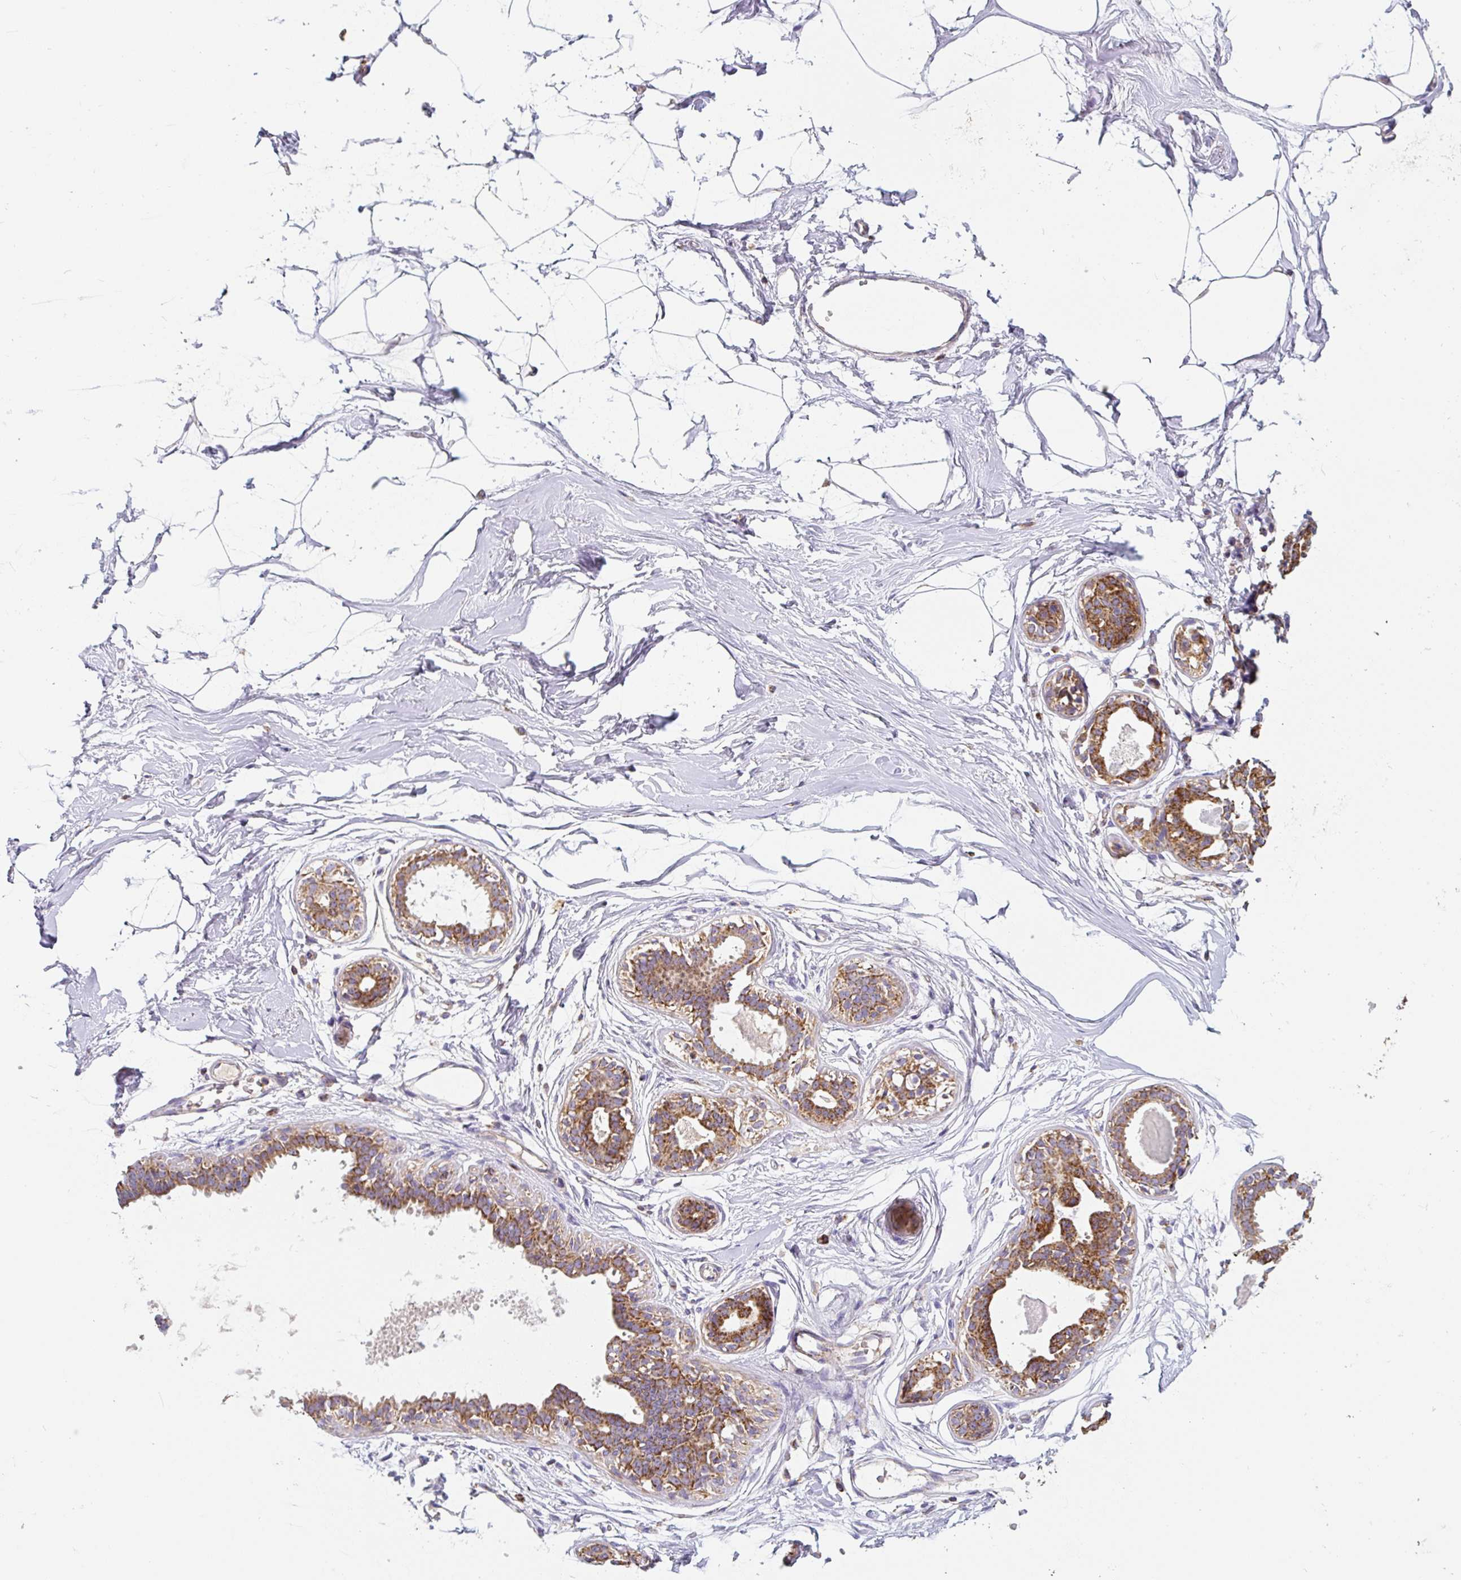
{"staining": {"intensity": "negative", "quantity": "none", "location": "none"}, "tissue": "breast", "cell_type": "Adipocytes", "image_type": "normal", "snomed": [{"axis": "morphology", "description": "Normal tissue, NOS"}, {"axis": "topography", "description": "Breast"}], "caption": "Immunohistochemical staining of normal human breast exhibits no significant positivity in adipocytes. (DAB IHC, high magnification).", "gene": "MT", "patient": {"sex": "female", "age": 45}}